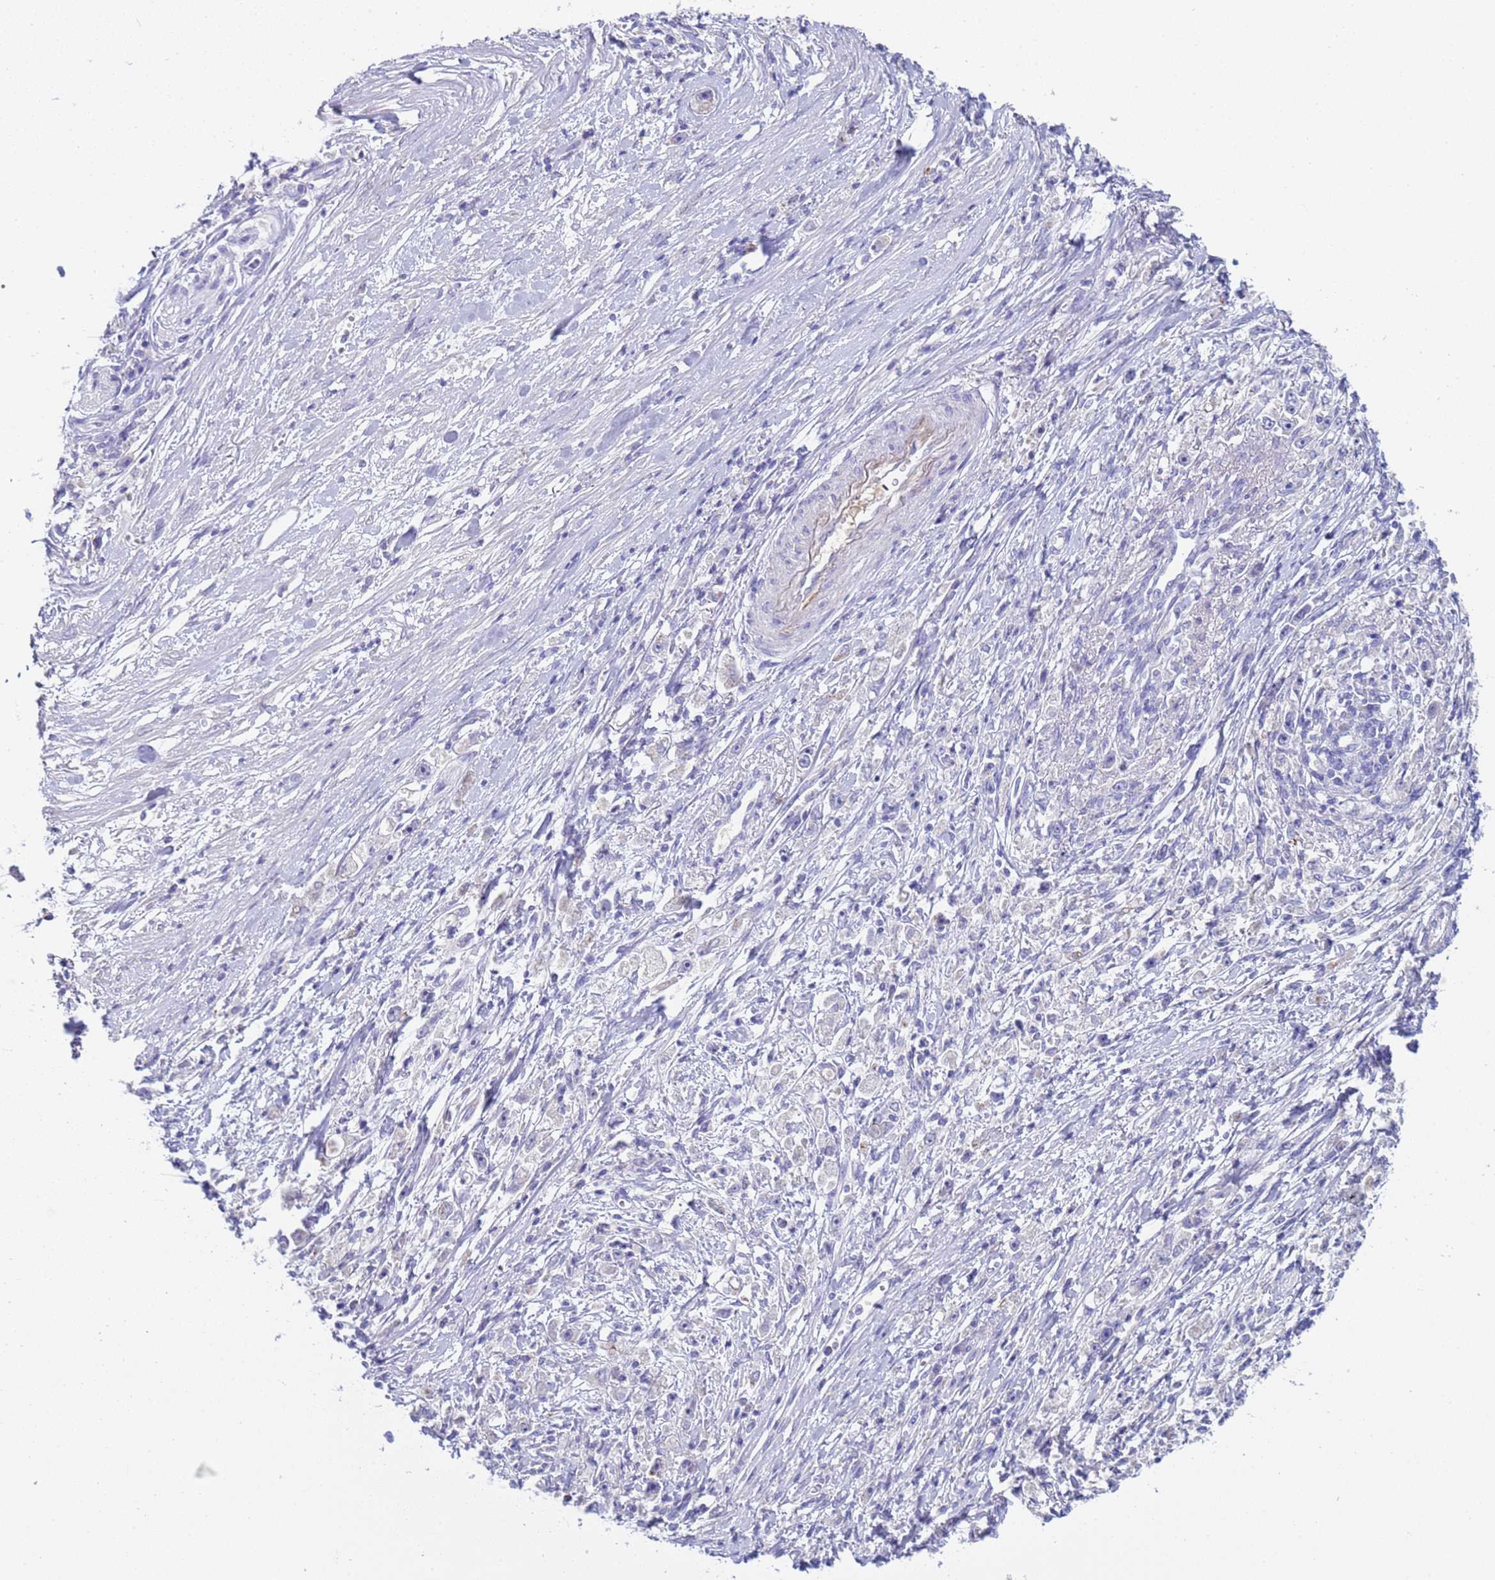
{"staining": {"intensity": "negative", "quantity": "none", "location": "none"}, "tissue": "stomach cancer", "cell_type": "Tumor cells", "image_type": "cancer", "snomed": [{"axis": "morphology", "description": "Adenocarcinoma, NOS"}, {"axis": "topography", "description": "Stomach"}], "caption": "Stomach cancer was stained to show a protein in brown. There is no significant staining in tumor cells. (DAB (3,3'-diaminobenzidine) immunohistochemistry (IHC) with hematoxylin counter stain).", "gene": "C4orf46", "patient": {"sex": "female", "age": 59}}